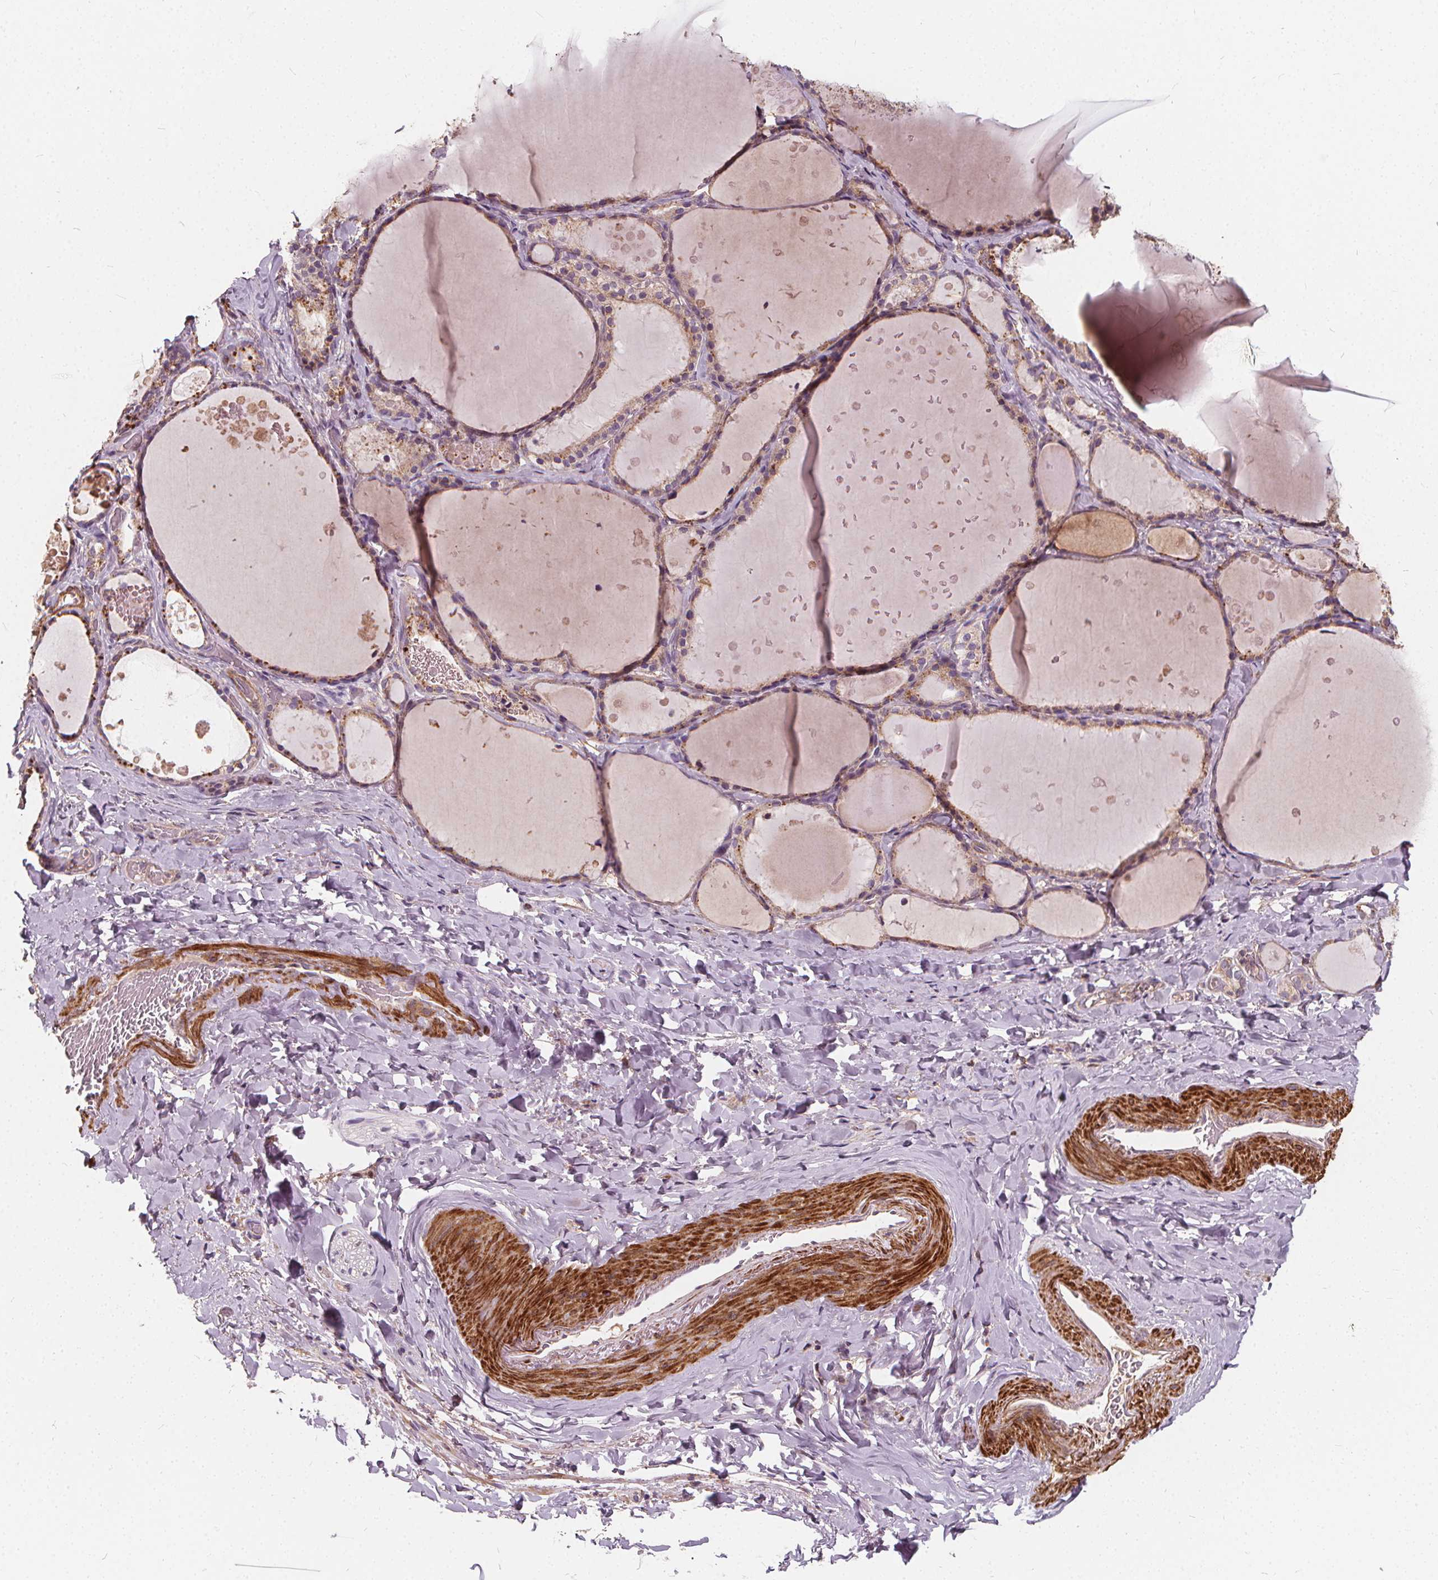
{"staining": {"intensity": "moderate", "quantity": "25%-75%", "location": "cytoplasmic/membranous"}, "tissue": "thyroid gland", "cell_type": "Glandular cells", "image_type": "normal", "snomed": [{"axis": "morphology", "description": "Normal tissue, NOS"}, {"axis": "topography", "description": "Thyroid gland"}], "caption": "IHC of normal human thyroid gland displays medium levels of moderate cytoplasmic/membranous positivity in approximately 25%-75% of glandular cells.", "gene": "ORAI2", "patient": {"sex": "female", "age": 56}}